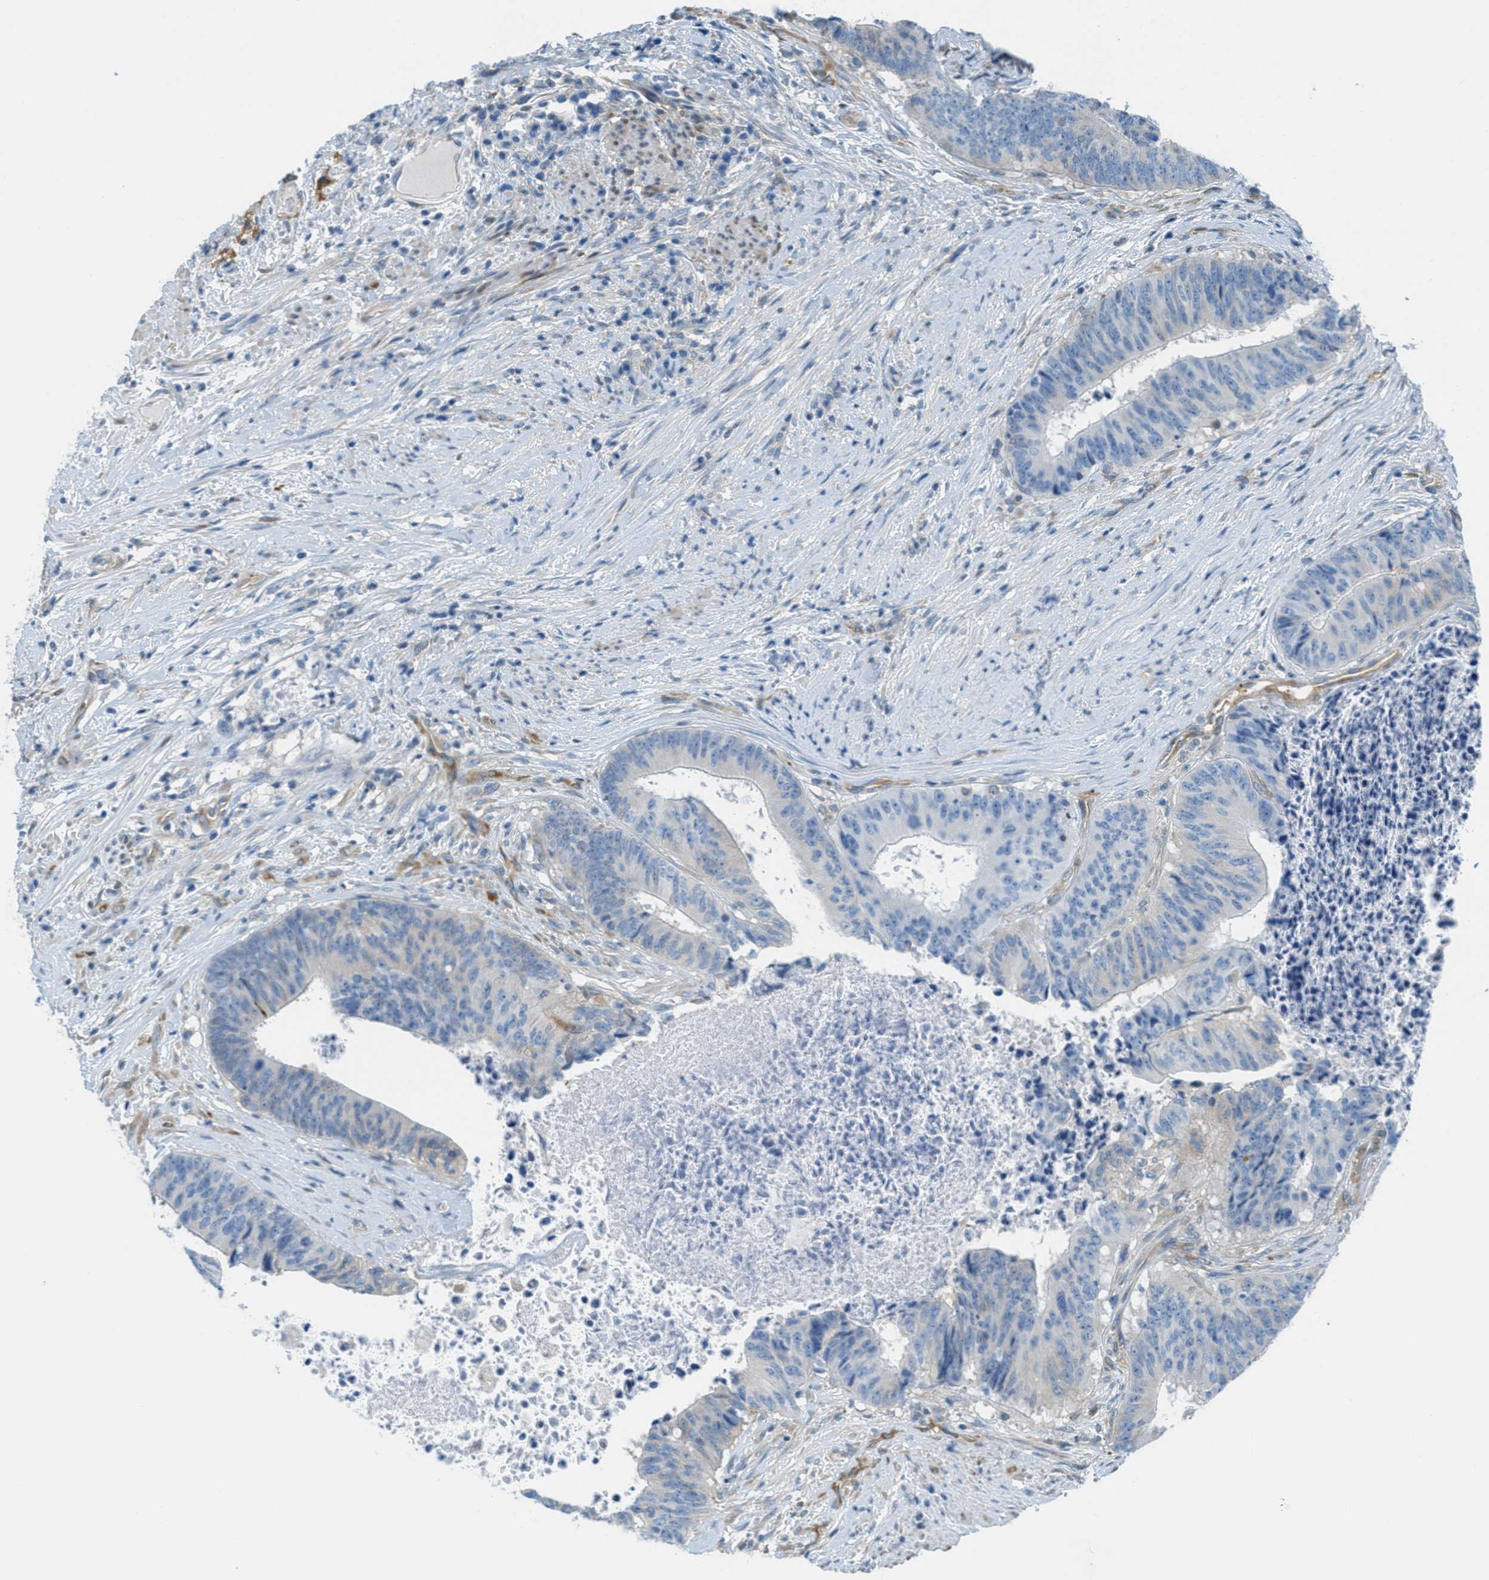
{"staining": {"intensity": "weak", "quantity": "<25%", "location": "cytoplasmic/membranous"}, "tissue": "colorectal cancer", "cell_type": "Tumor cells", "image_type": "cancer", "snomed": [{"axis": "morphology", "description": "Adenocarcinoma, NOS"}, {"axis": "topography", "description": "Rectum"}], "caption": "Human colorectal cancer (adenocarcinoma) stained for a protein using IHC reveals no expression in tumor cells.", "gene": "MAPRE2", "patient": {"sex": "male", "age": 72}}